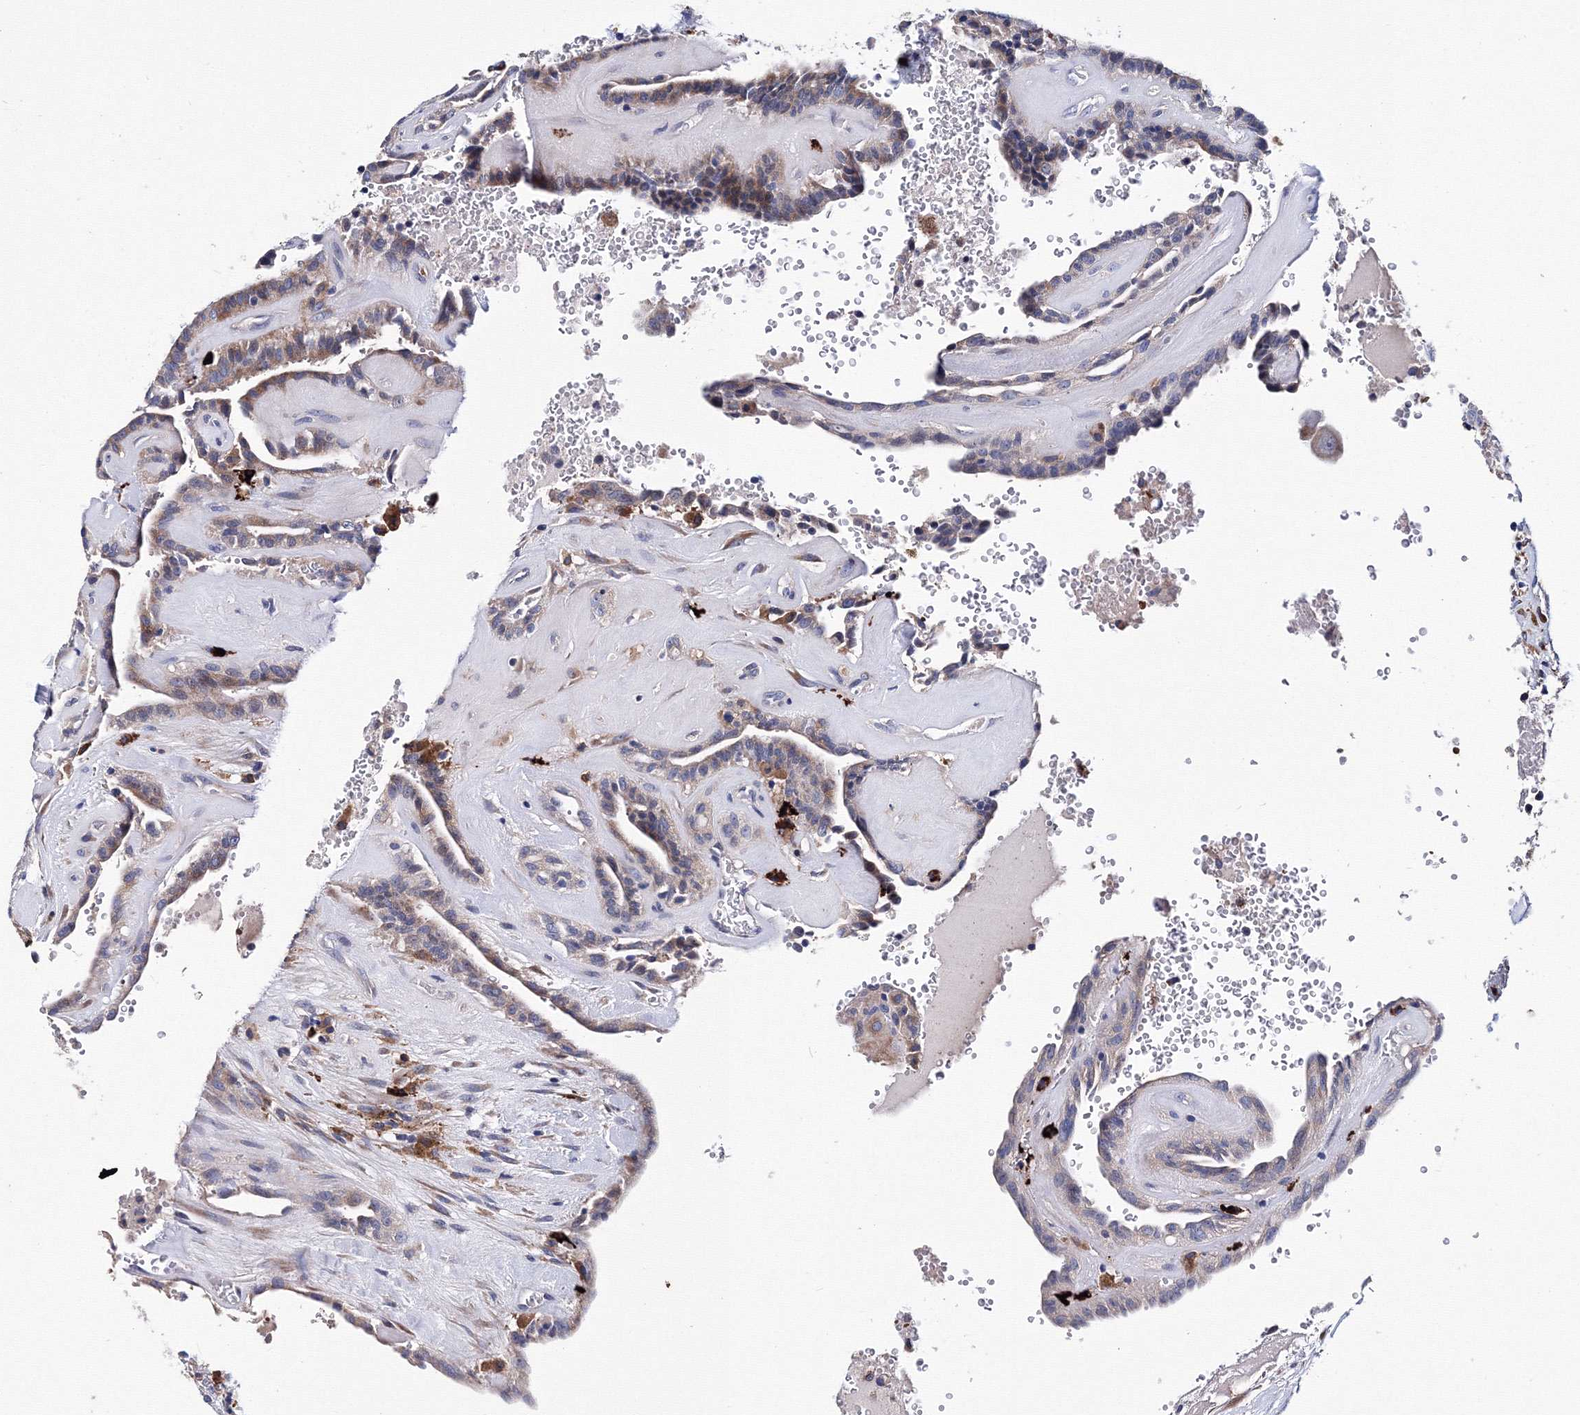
{"staining": {"intensity": "weak", "quantity": ">75%", "location": "cytoplasmic/membranous"}, "tissue": "thyroid cancer", "cell_type": "Tumor cells", "image_type": "cancer", "snomed": [{"axis": "morphology", "description": "Papillary adenocarcinoma, NOS"}, {"axis": "topography", "description": "Thyroid gland"}], "caption": "Human thyroid papillary adenocarcinoma stained with a brown dye reveals weak cytoplasmic/membranous positive staining in approximately >75% of tumor cells.", "gene": "TRPM2", "patient": {"sex": "male", "age": 77}}